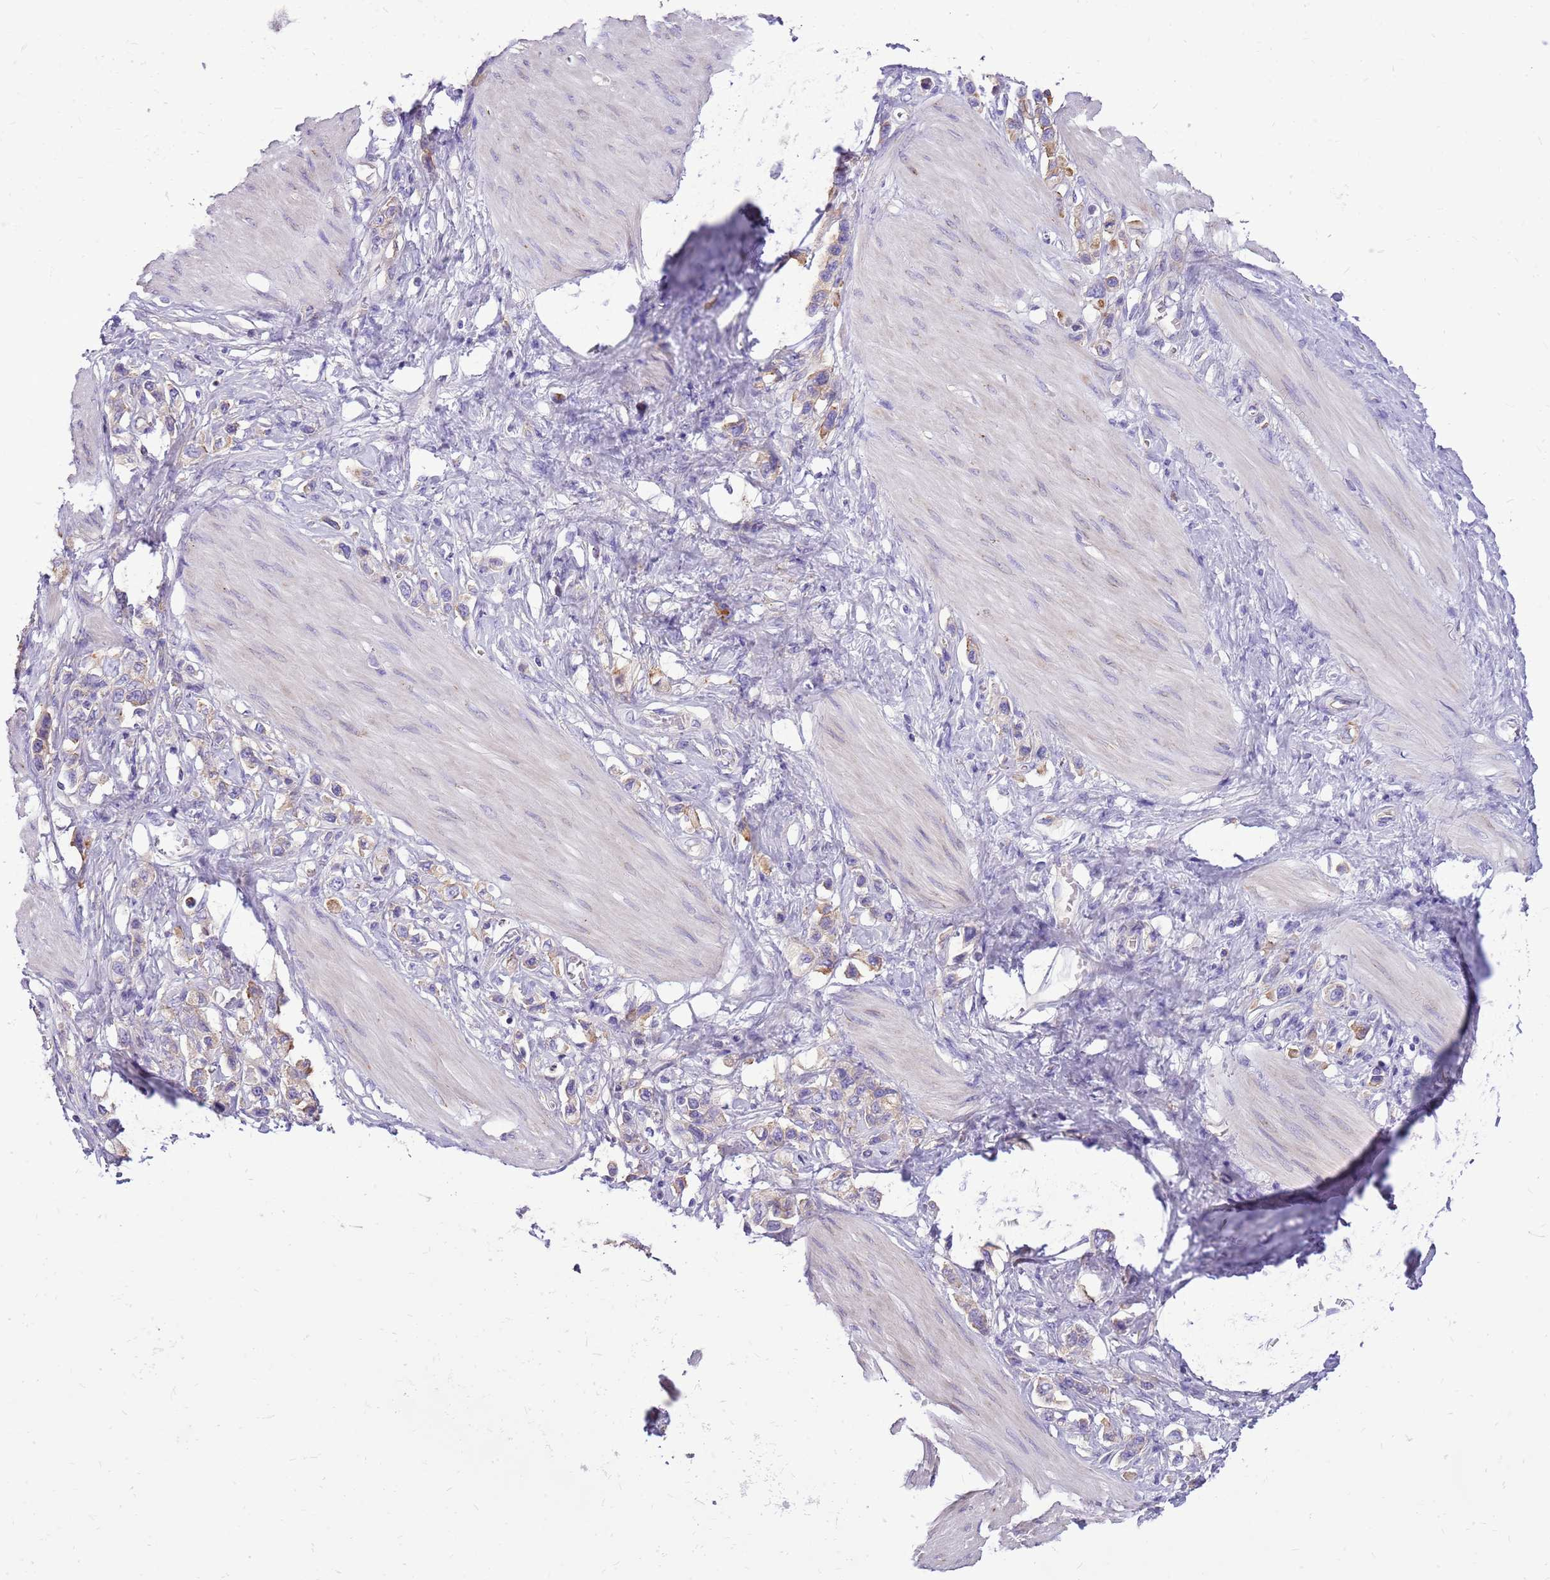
{"staining": {"intensity": "moderate", "quantity": "<25%", "location": "cytoplasmic/membranous"}, "tissue": "stomach cancer", "cell_type": "Tumor cells", "image_type": "cancer", "snomed": [{"axis": "morphology", "description": "Adenocarcinoma, NOS"}, {"axis": "topography", "description": "Stomach"}], "caption": "The immunohistochemical stain highlights moderate cytoplasmic/membranous staining in tumor cells of adenocarcinoma (stomach) tissue.", "gene": "NTN4", "patient": {"sex": "female", "age": 65}}